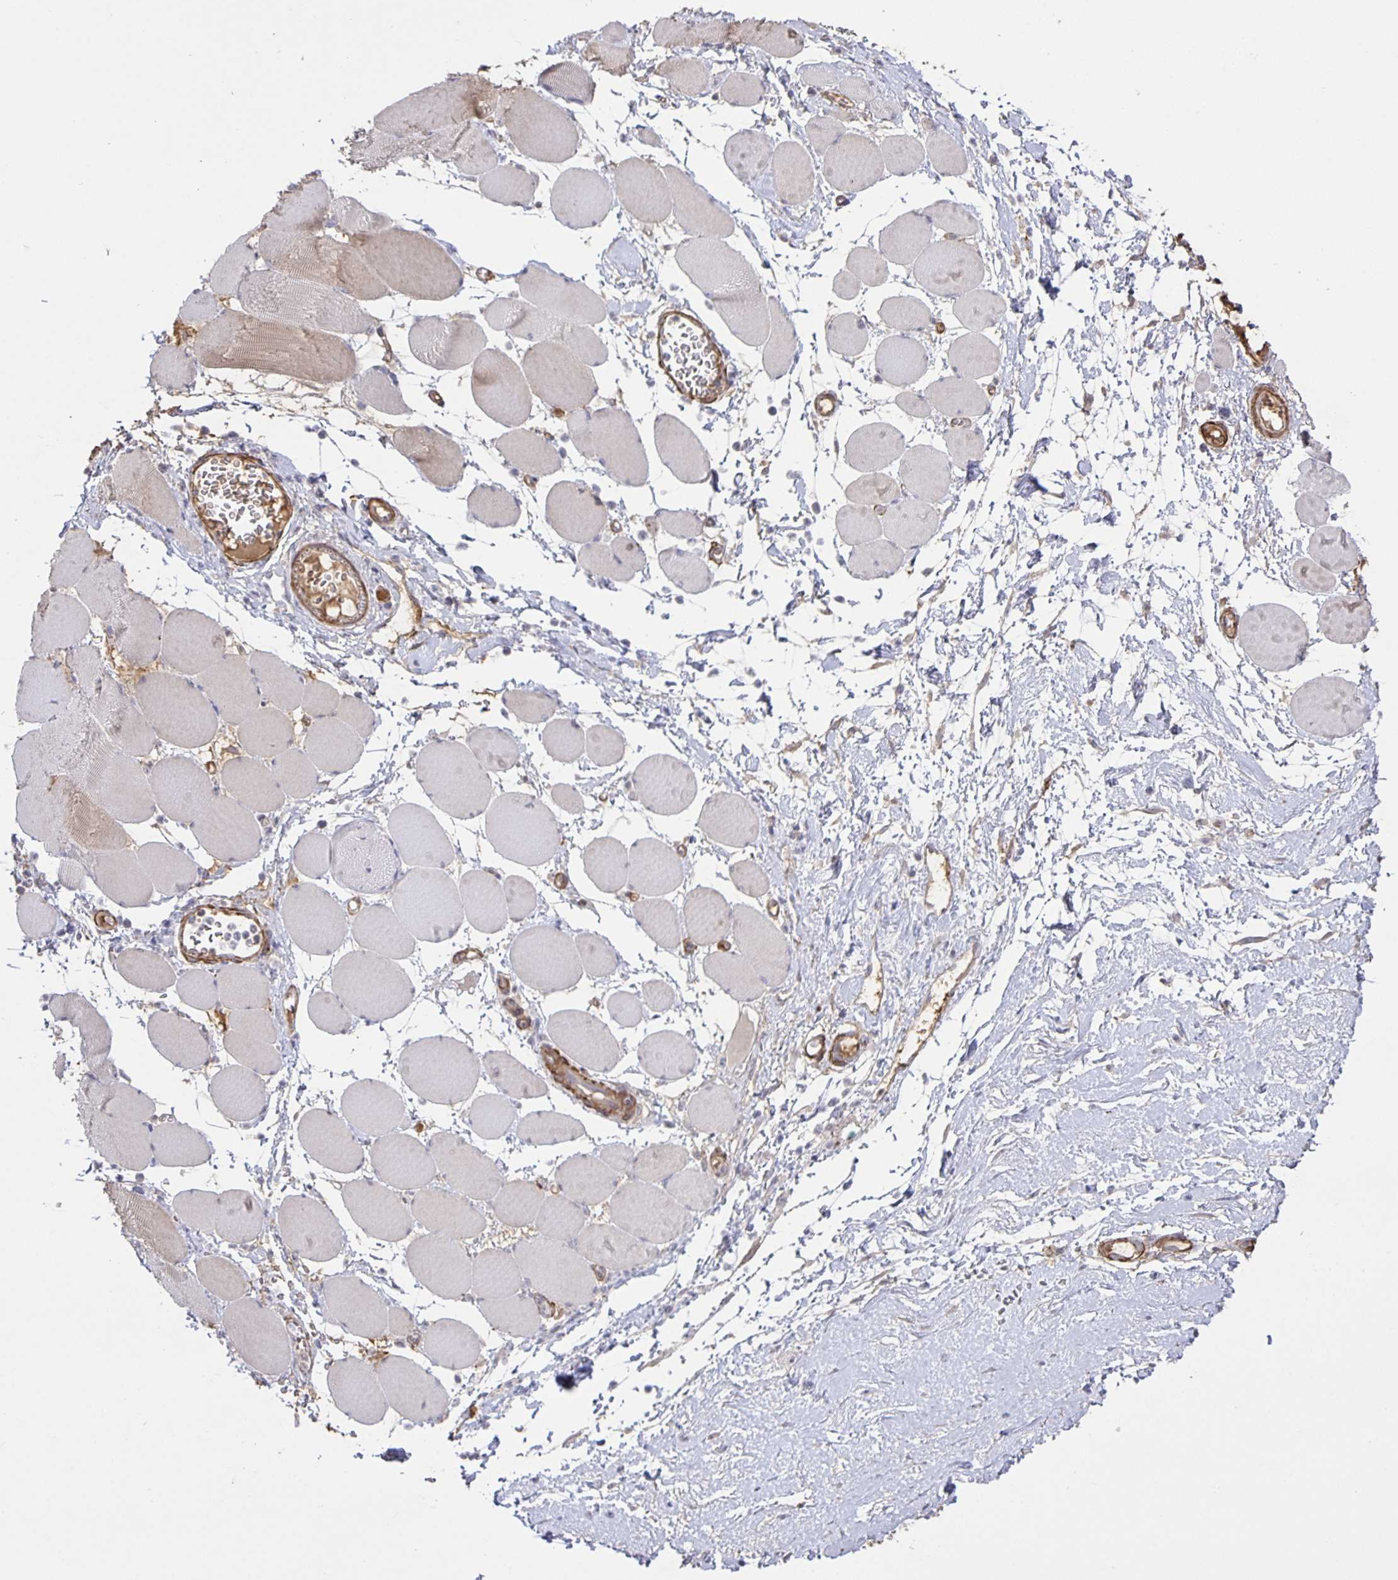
{"staining": {"intensity": "weak", "quantity": "<25%", "location": "cytoplasmic/membranous"}, "tissue": "skeletal muscle", "cell_type": "Myocytes", "image_type": "normal", "snomed": [{"axis": "morphology", "description": "Normal tissue, NOS"}, {"axis": "topography", "description": "Skeletal muscle"}], "caption": "IHC image of normal skeletal muscle: skeletal muscle stained with DAB (3,3'-diaminobenzidine) demonstrates no significant protein positivity in myocytes. The staining was performed using DAB (3,3'-diaminobenzidine) to visualize the protein expression in brown, while the nuclei were stained in blue with hematoxylin (Magnification: 20x).", "gene": "SRCIN1", "patient": {"sex": "female", "age": 75}}